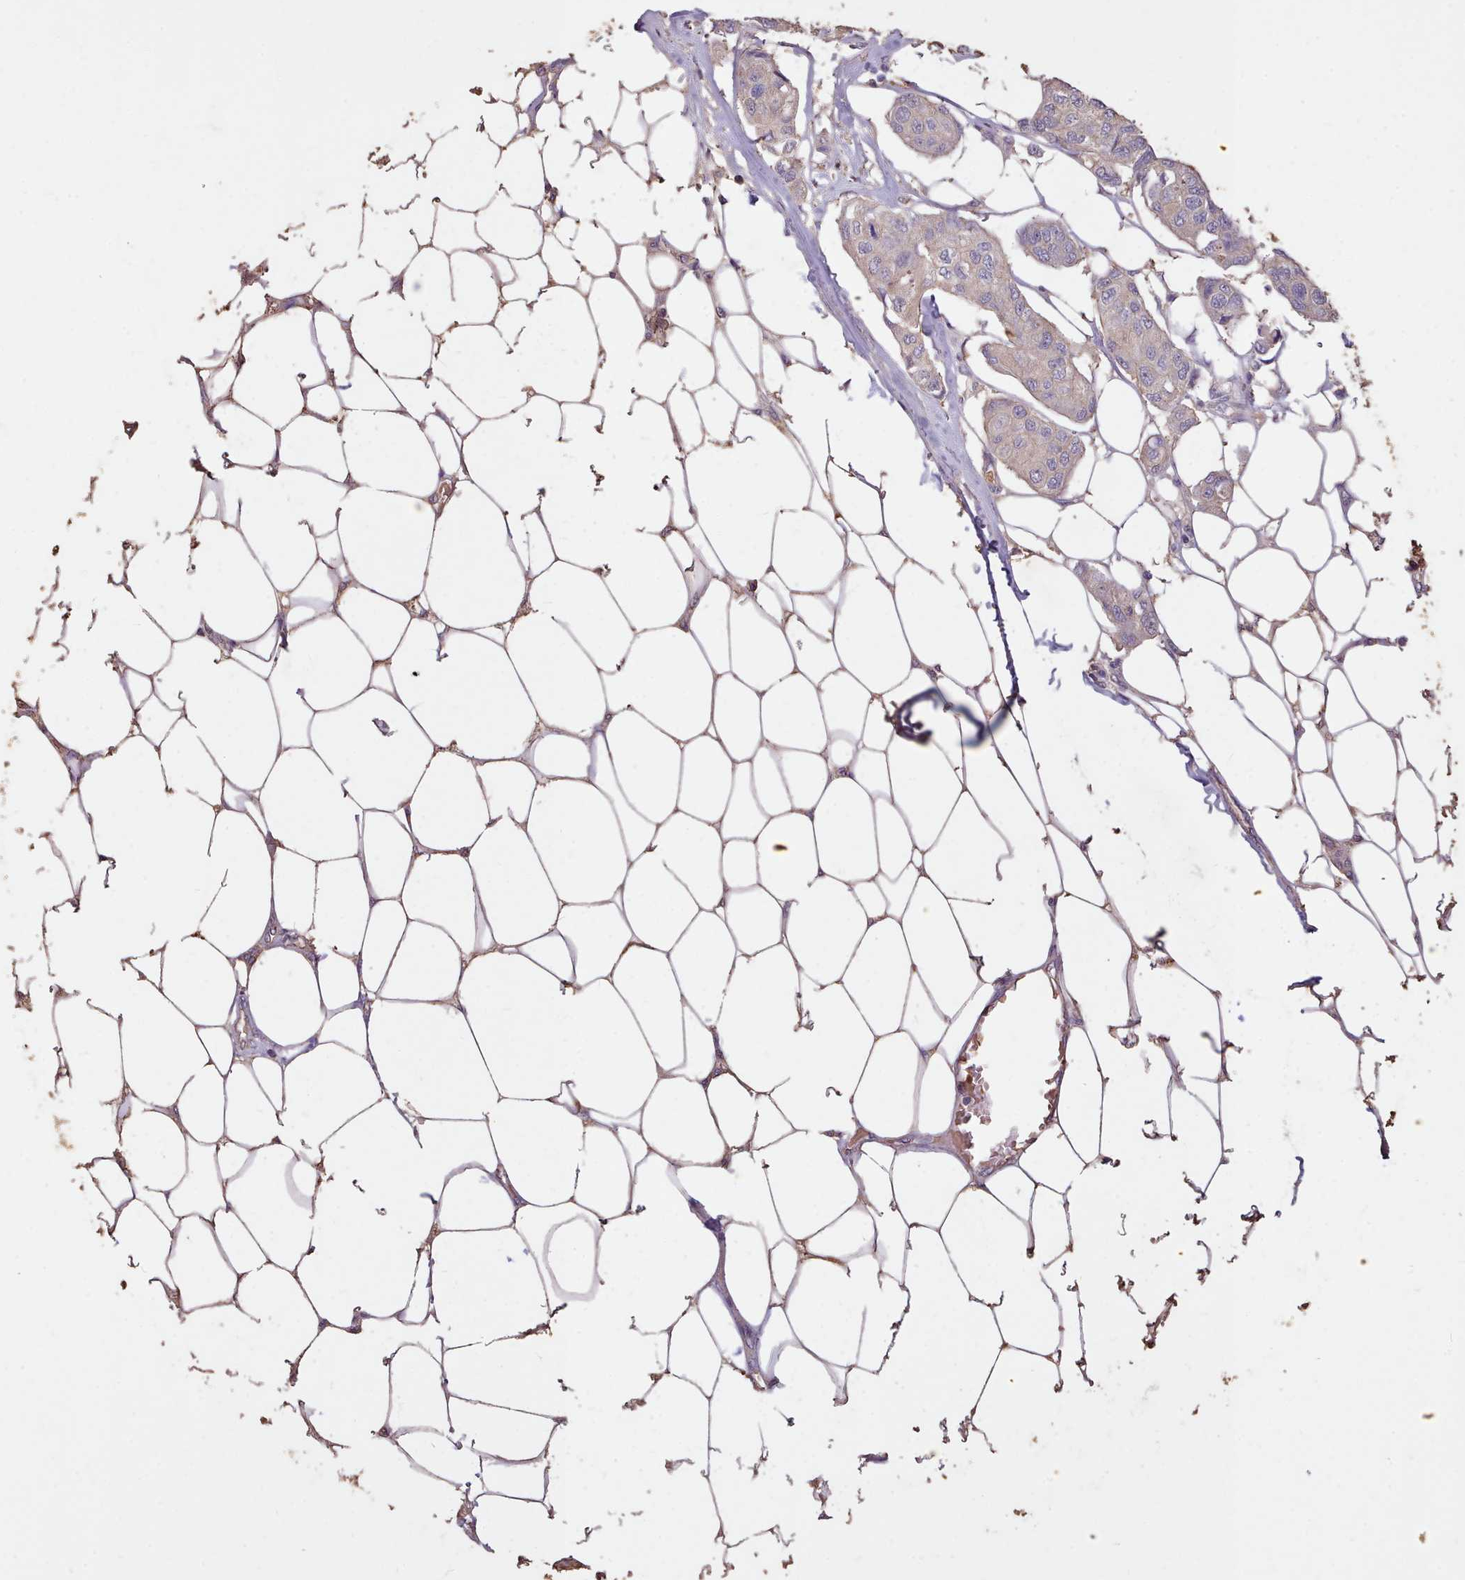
{"staining": {"intensity": "weak", "quantity": ">75%", "location": "cytoplasmic/membranous"}, "tissue": "breast cancer", "cell_type": "Tumor cells", "image_type": "cancer", "snomed": [{"axis": "morphology", "description": "Duct carcinoma"}, {"axis": "topography", "description": "Breast"}, {"axis": "topography", "description": "Lymph node"}], "caption": "Weak cytoplasmic/membranous expression for a protein is present in approximately >75% of tumor cells of breast cancer (infiltrating ductal carcinoma) using immunohistochemistry (IHC).", "gene": "ZNF607", "patient": {"sex": "female", "age": 80}}